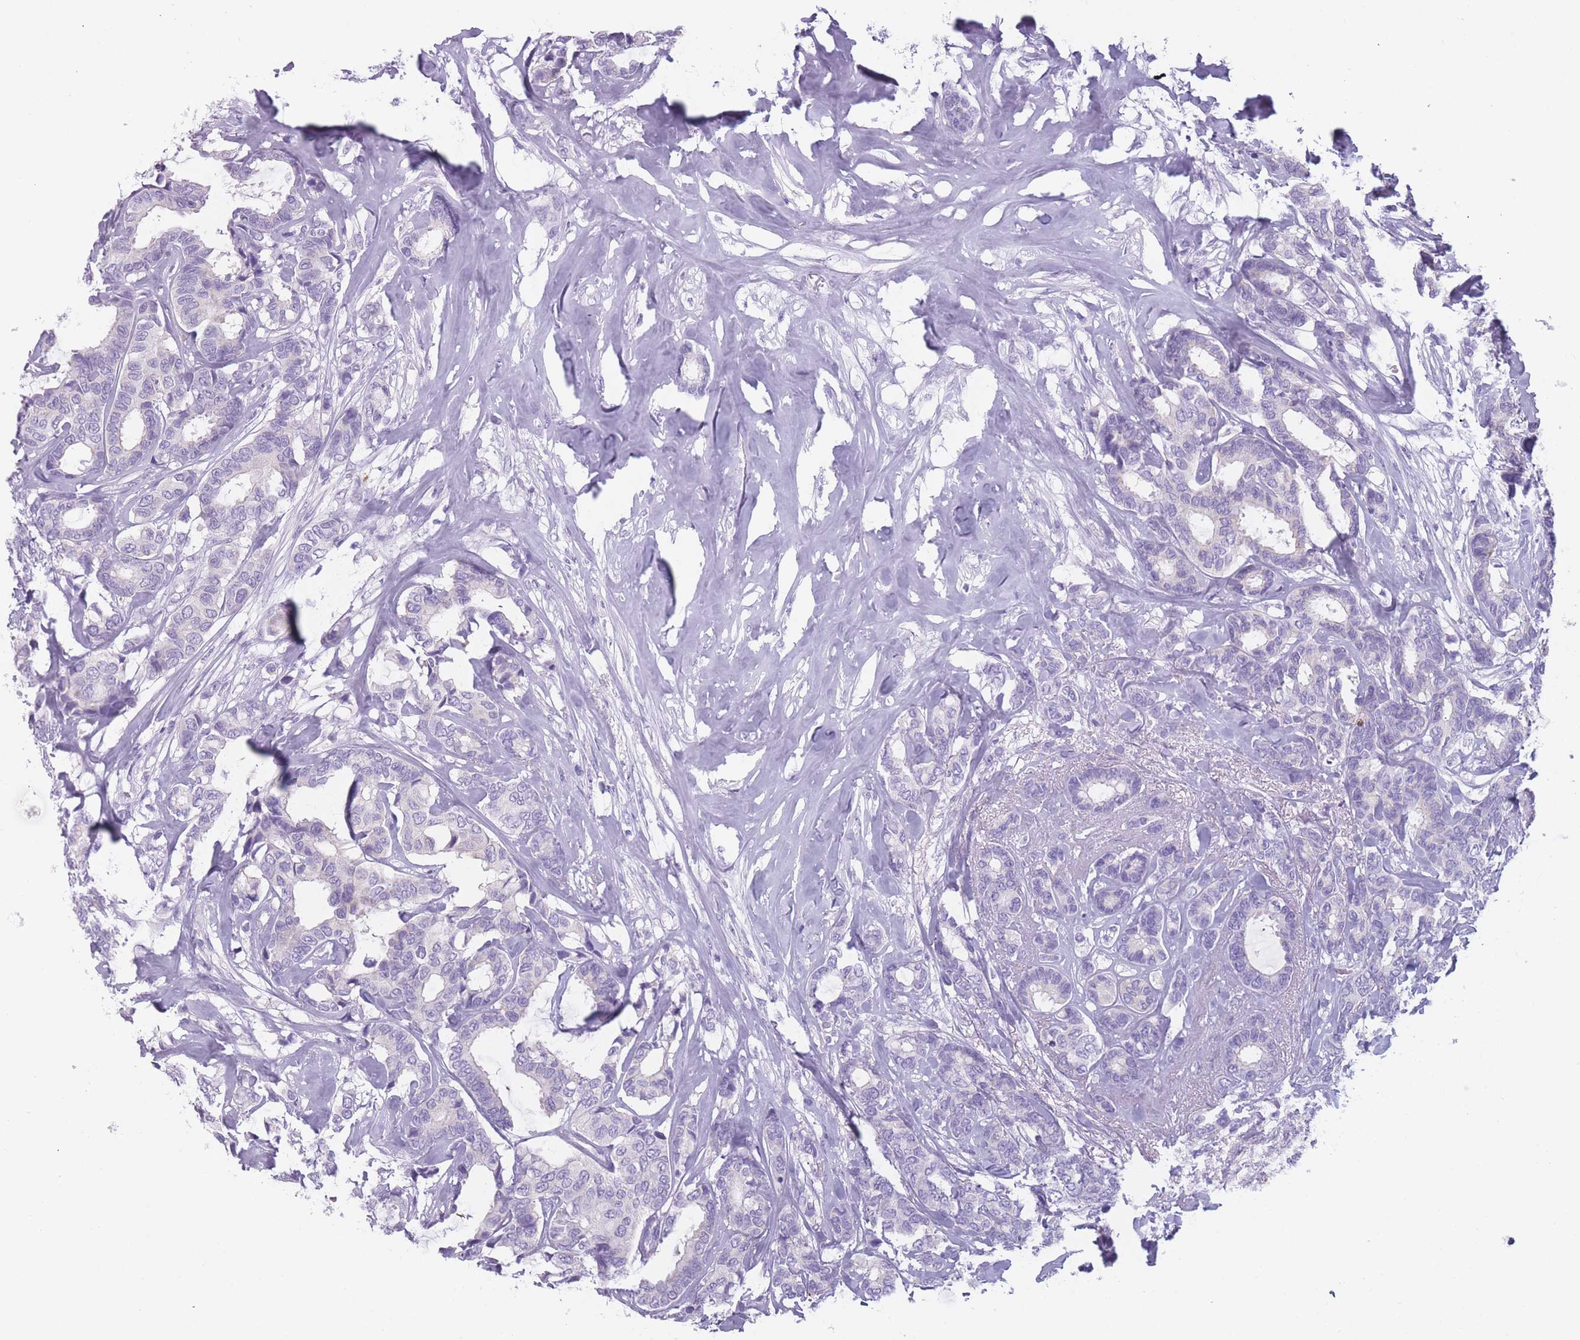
{"staining": {"intensity": "negative", "quantity": "none", "location": "none"}, "tissue": "breast cancer", "cell_type": "Tumor cells", "image_type": "cancer", "snomed": [{"axis": "morphology", "description": "Duct carcinoma"}, {"axis": "topography", "description": "Breast"}], "caption": "Immunohistochemistry (IHC) photomicrograph of human breast infiltrating ductal carcinoma stained for a protein (brown), which shows no expression in tumor cells.", "gene": "PPFIA3", "patient": {"sex": "female", "age": 87}}